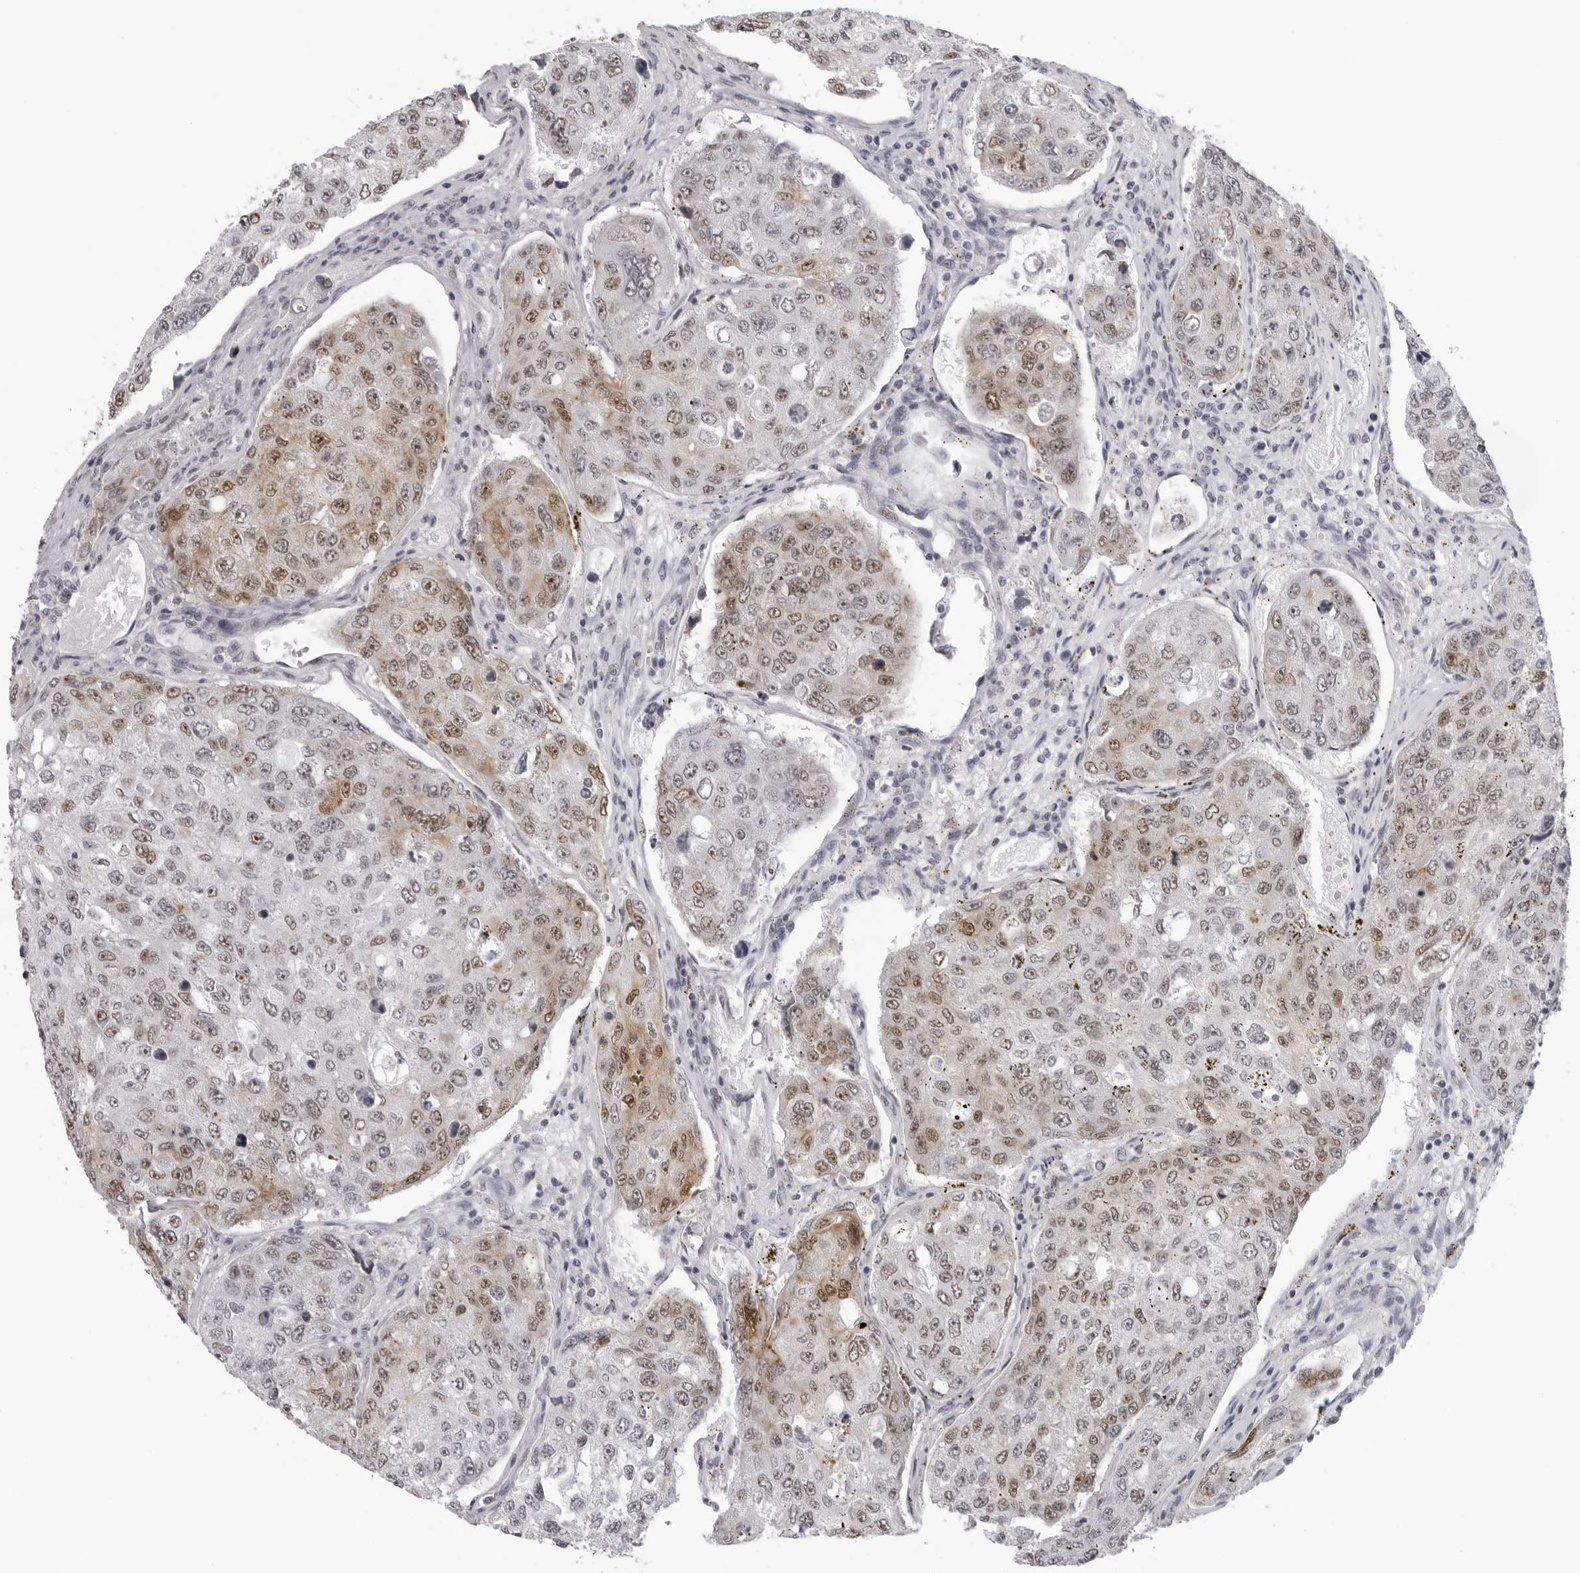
{"staining": {"intensity": "weak", "quantity": "25%-75%", "location": "cytoplasmic/membranous,nuclear"}, "tissue": "urothelial cancer", "cell_type": "Tumor cells", "image_type": "cancer", "snomed": [{"axis": "morphology", "description": "Urothelial carcinoma, High grade"}, {"axis": "topography", "description": "Lymph node"}, {"axis": "topography", "description": "Urinary bladder"}], "caption": "The micrograph reveals staining of urothelial carcinoma (high-grade), revealing weak cytoplasmic/membranous and nuclear protein staining (brown color) within tumor cells. Immunohistochemistry (ihc) stains the protein in brown and the nuclei are stained blue.", "gene": "ESPN", "patient": {"sex": "male", "age": 51}}